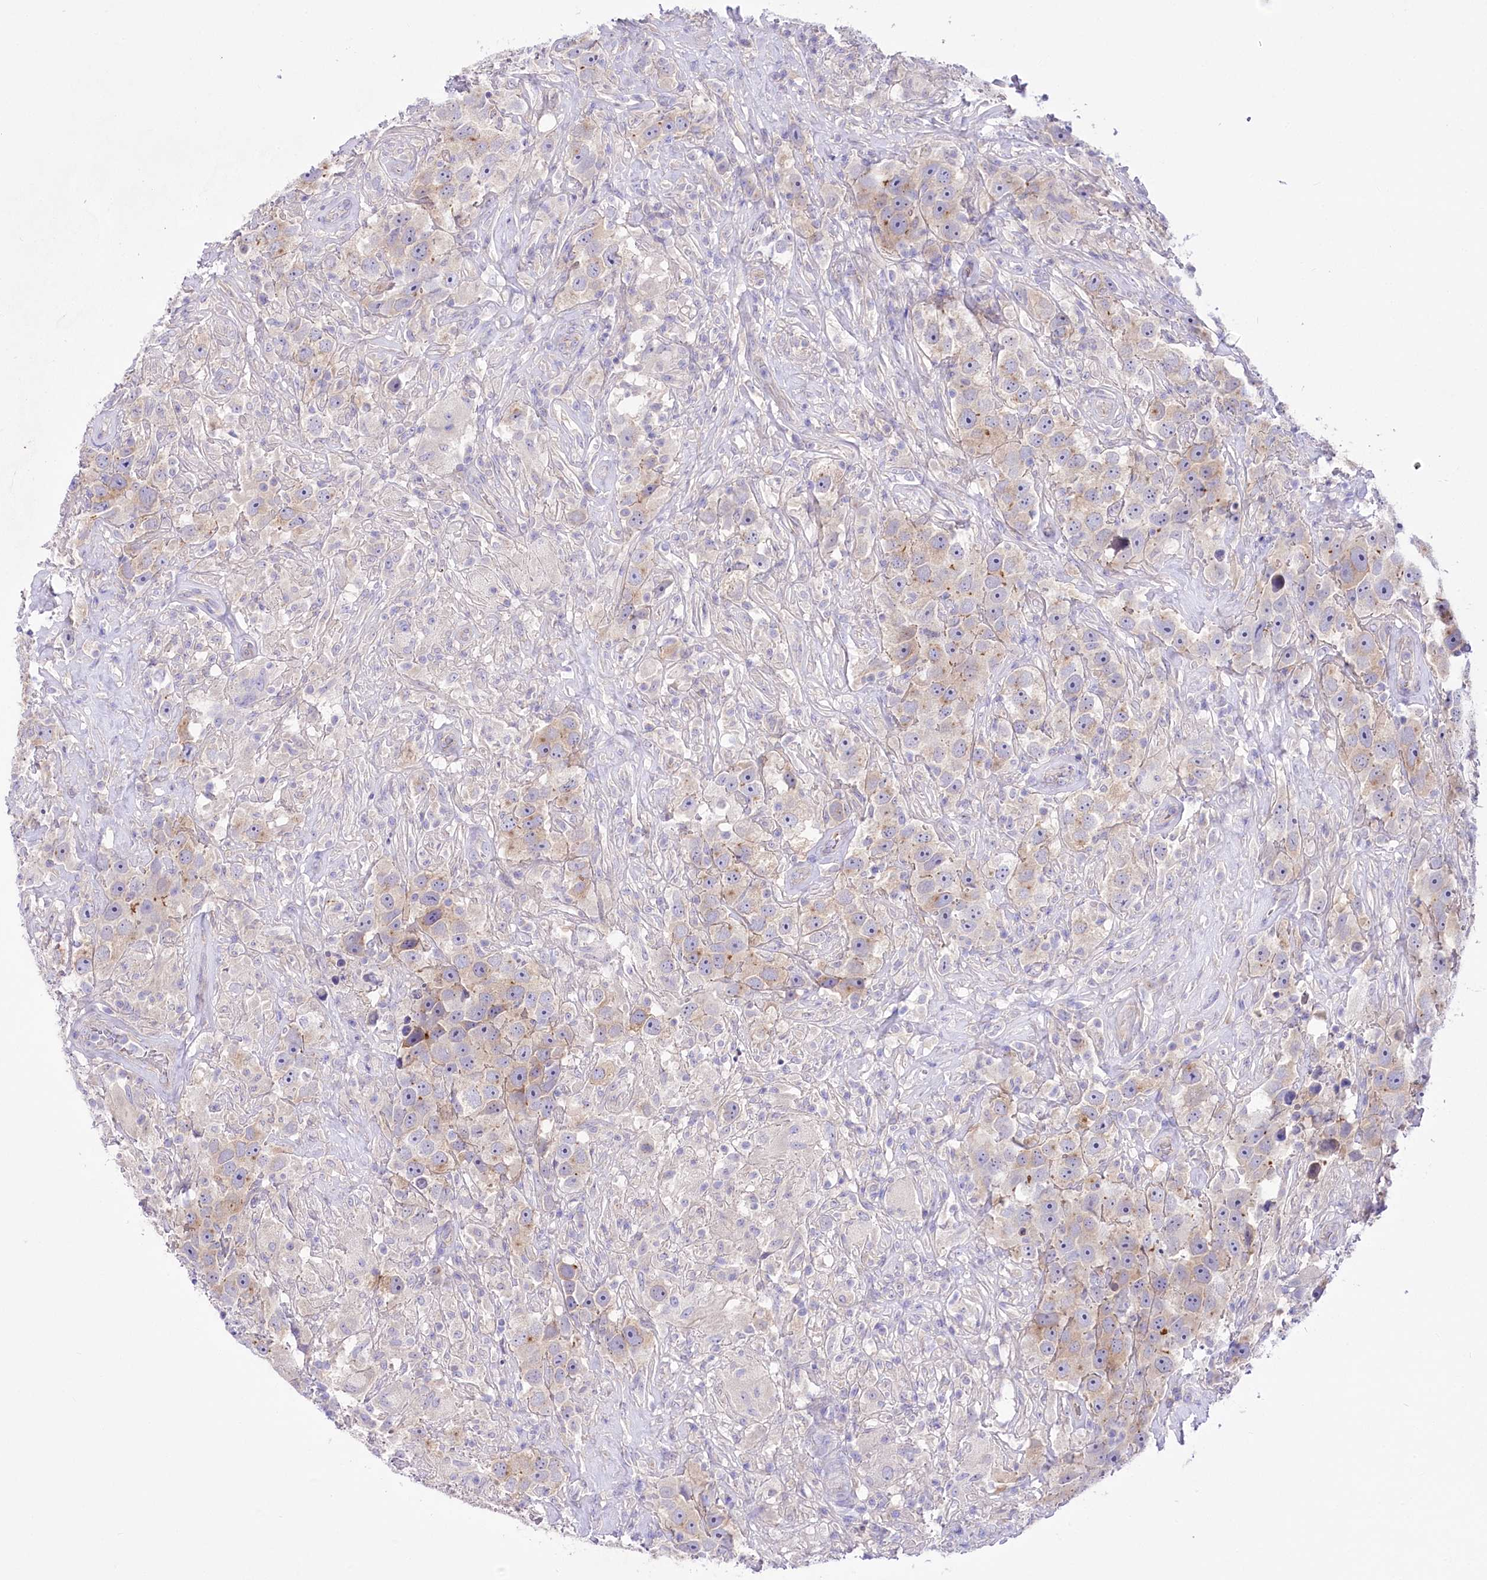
{"staining": {"intensity": "weak", "quantity": "<25%", "location": "cytoplasmic/membranous"}, "tissue": "testis cancer", "cell_type": "Tumor cells", "image_type": "cancer", "snomed": [{"axis": "morphology", "description": "Seminoma, NOS"}, {"axis": "topography", "description": "Testis"}], "caption": "DAB (3,3'-diaminobenzidine) immunohistochemical staining of human testis cancer displays no significant staining in tumor cells.", "gene": "LRRC34", "patient": {"sex": "male", "age": 49}}